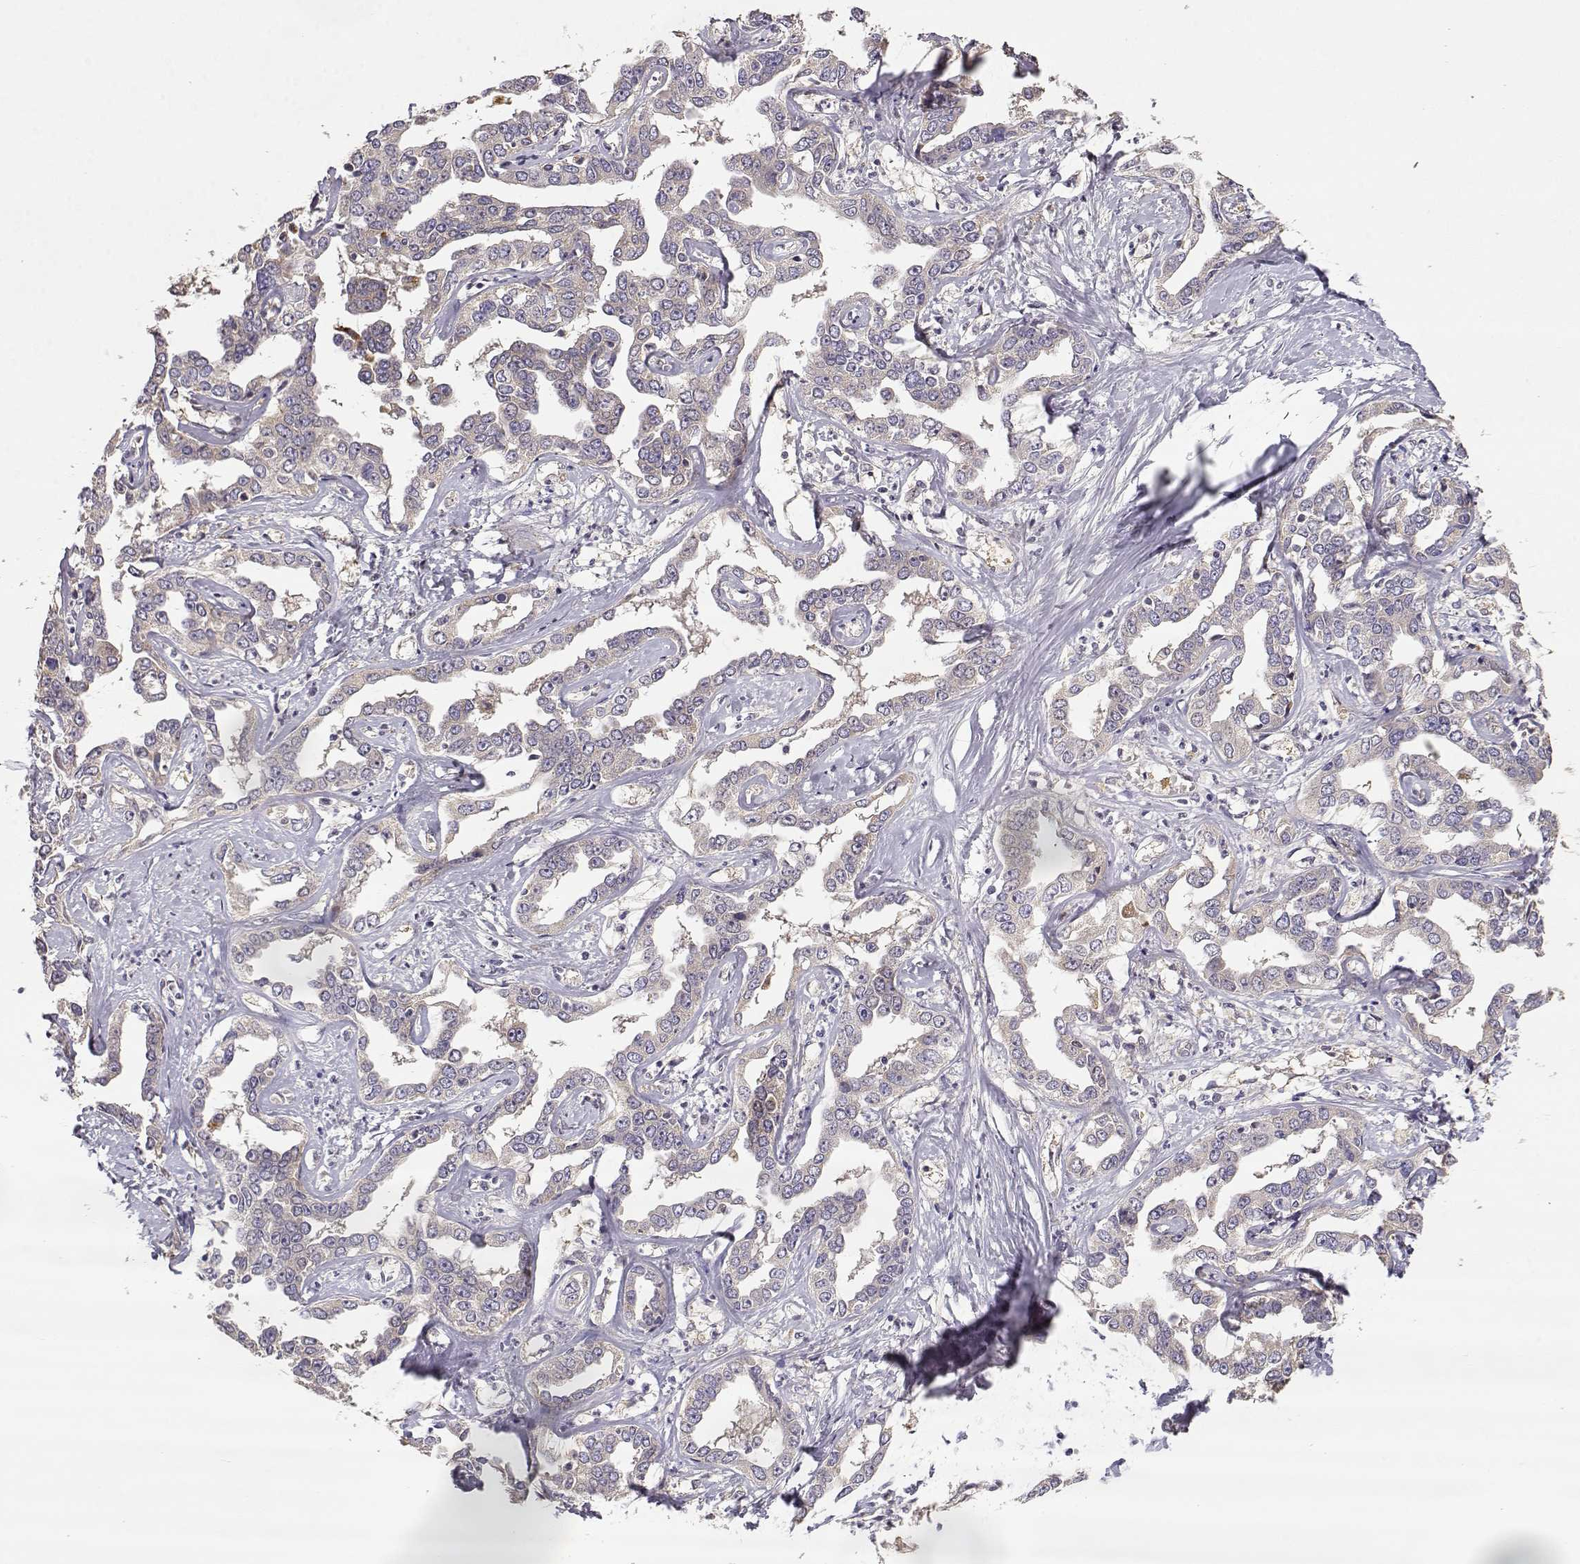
{"staining": {"intensity": "negative", "quantity": "none", "location": "none"}, "tissue": "liver cancer", "cell_type": "Tumor cells", "image_type": "cancer", "snomed": [{"axis": "morphology", "description": "Cholangiocarcinoma"}, {"axis": "topography", "description": "Liver"}], "caption": "Image shows no protein staining in tumor cells of liver cancer (cholangiocarcinoma) tissue.", "gene": "CRIM1", "patient": {"sex": "male", "age": 59}}